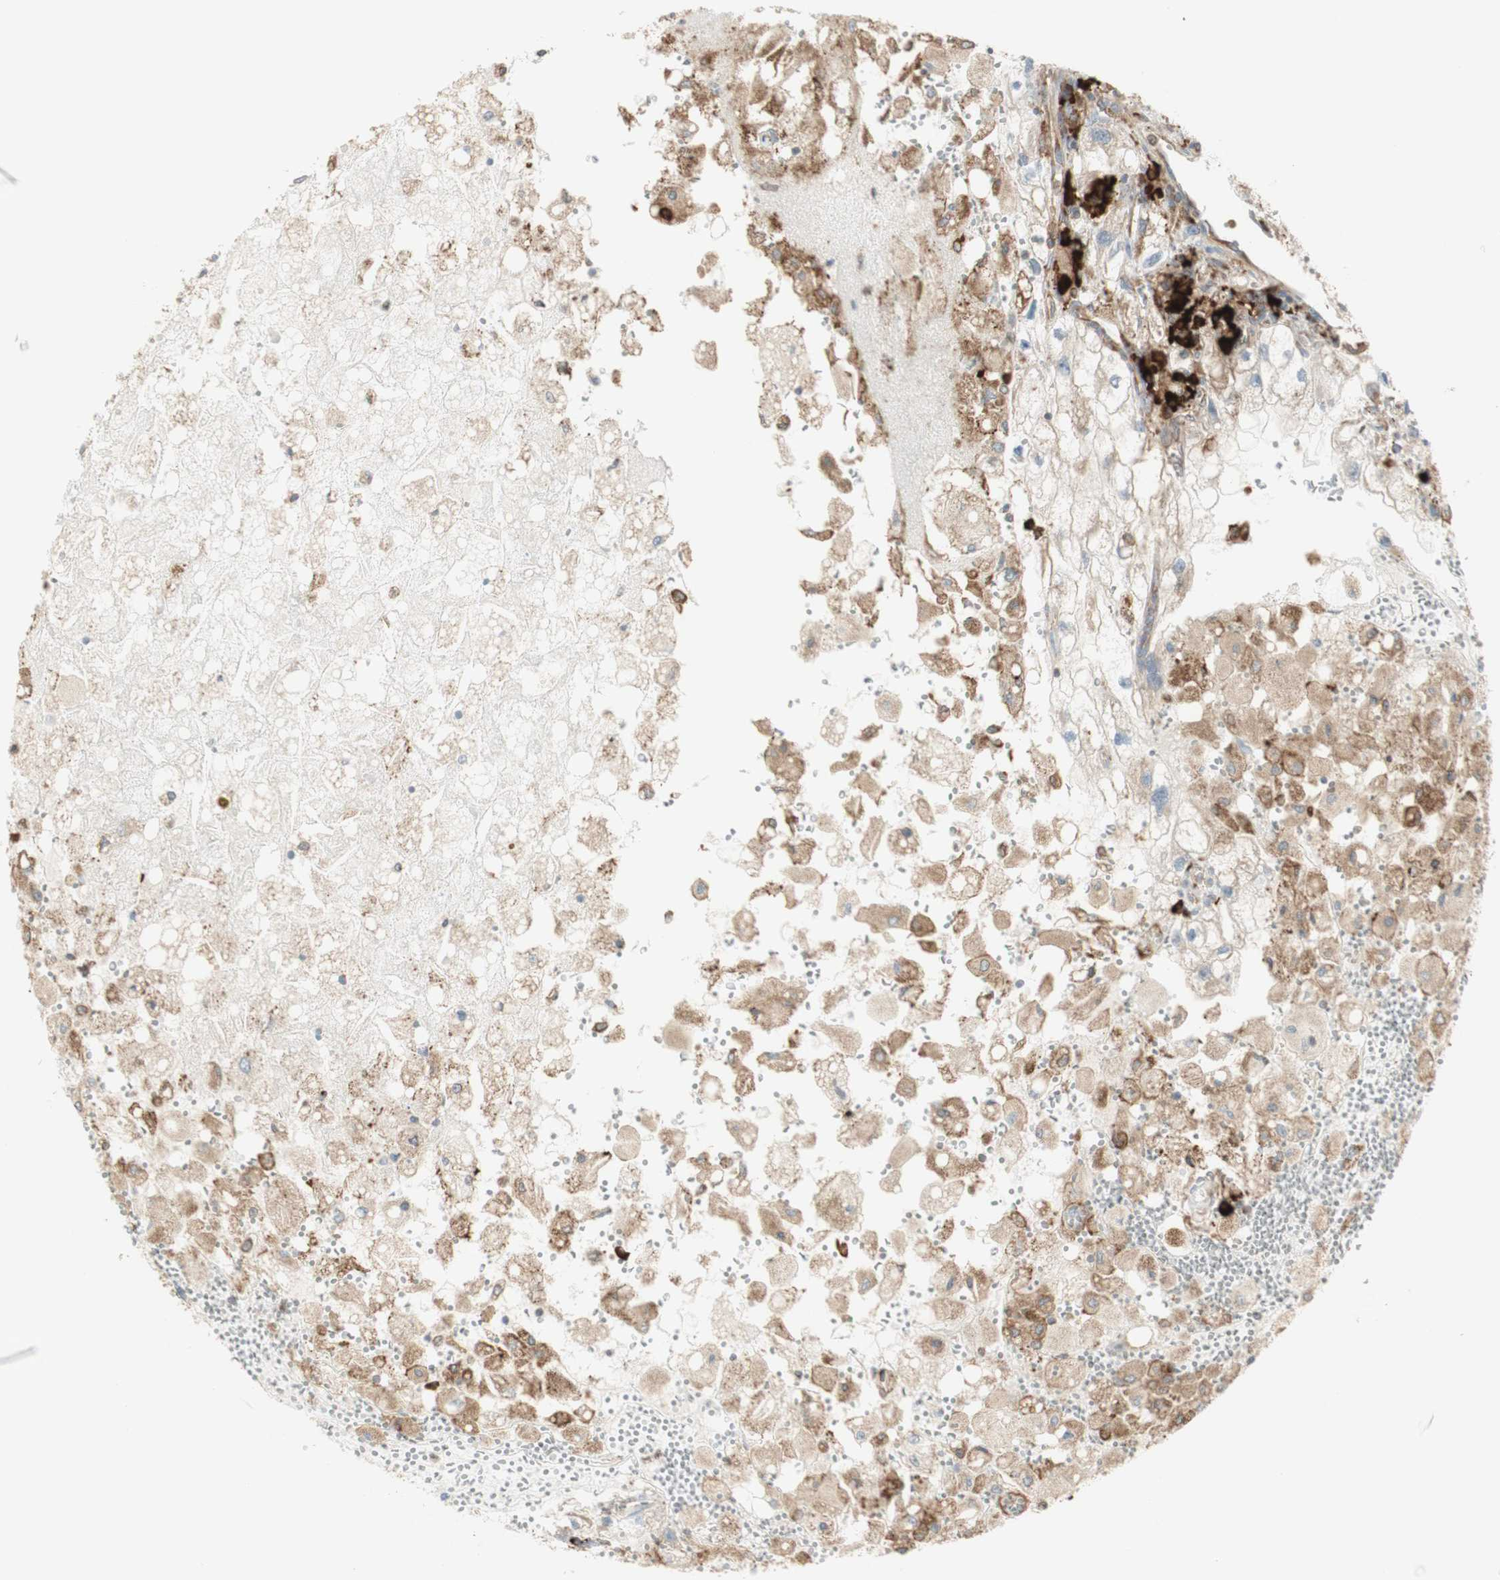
{"staining": {"intensity": "moderate", "quantity": "25%-75%", "location": "cytoplasmic/membranous"}, "tissue": "renal cancer", "cell_type": "Tumor cells", "image_type": "cancer", "snomed": [{"axis": "morphology", "description": "Adenocarcinoma, NOS"}, {"axis": "topography", "description": "Kidney"}], "caption": "DAB immunohistochemical staining of human renal cancer demonstrates moderate cytoplasmic/membranous protein expression in approximately 25%-75% of tumor cells. The staining is performed using DAB (3,3'-diaminobenzidine) brown chromogen to label protein expression. The nuclei are counter-stained blue using hematoxylin.", "gene": "MANF", "patient": {"sex": "female", "age": 70}}